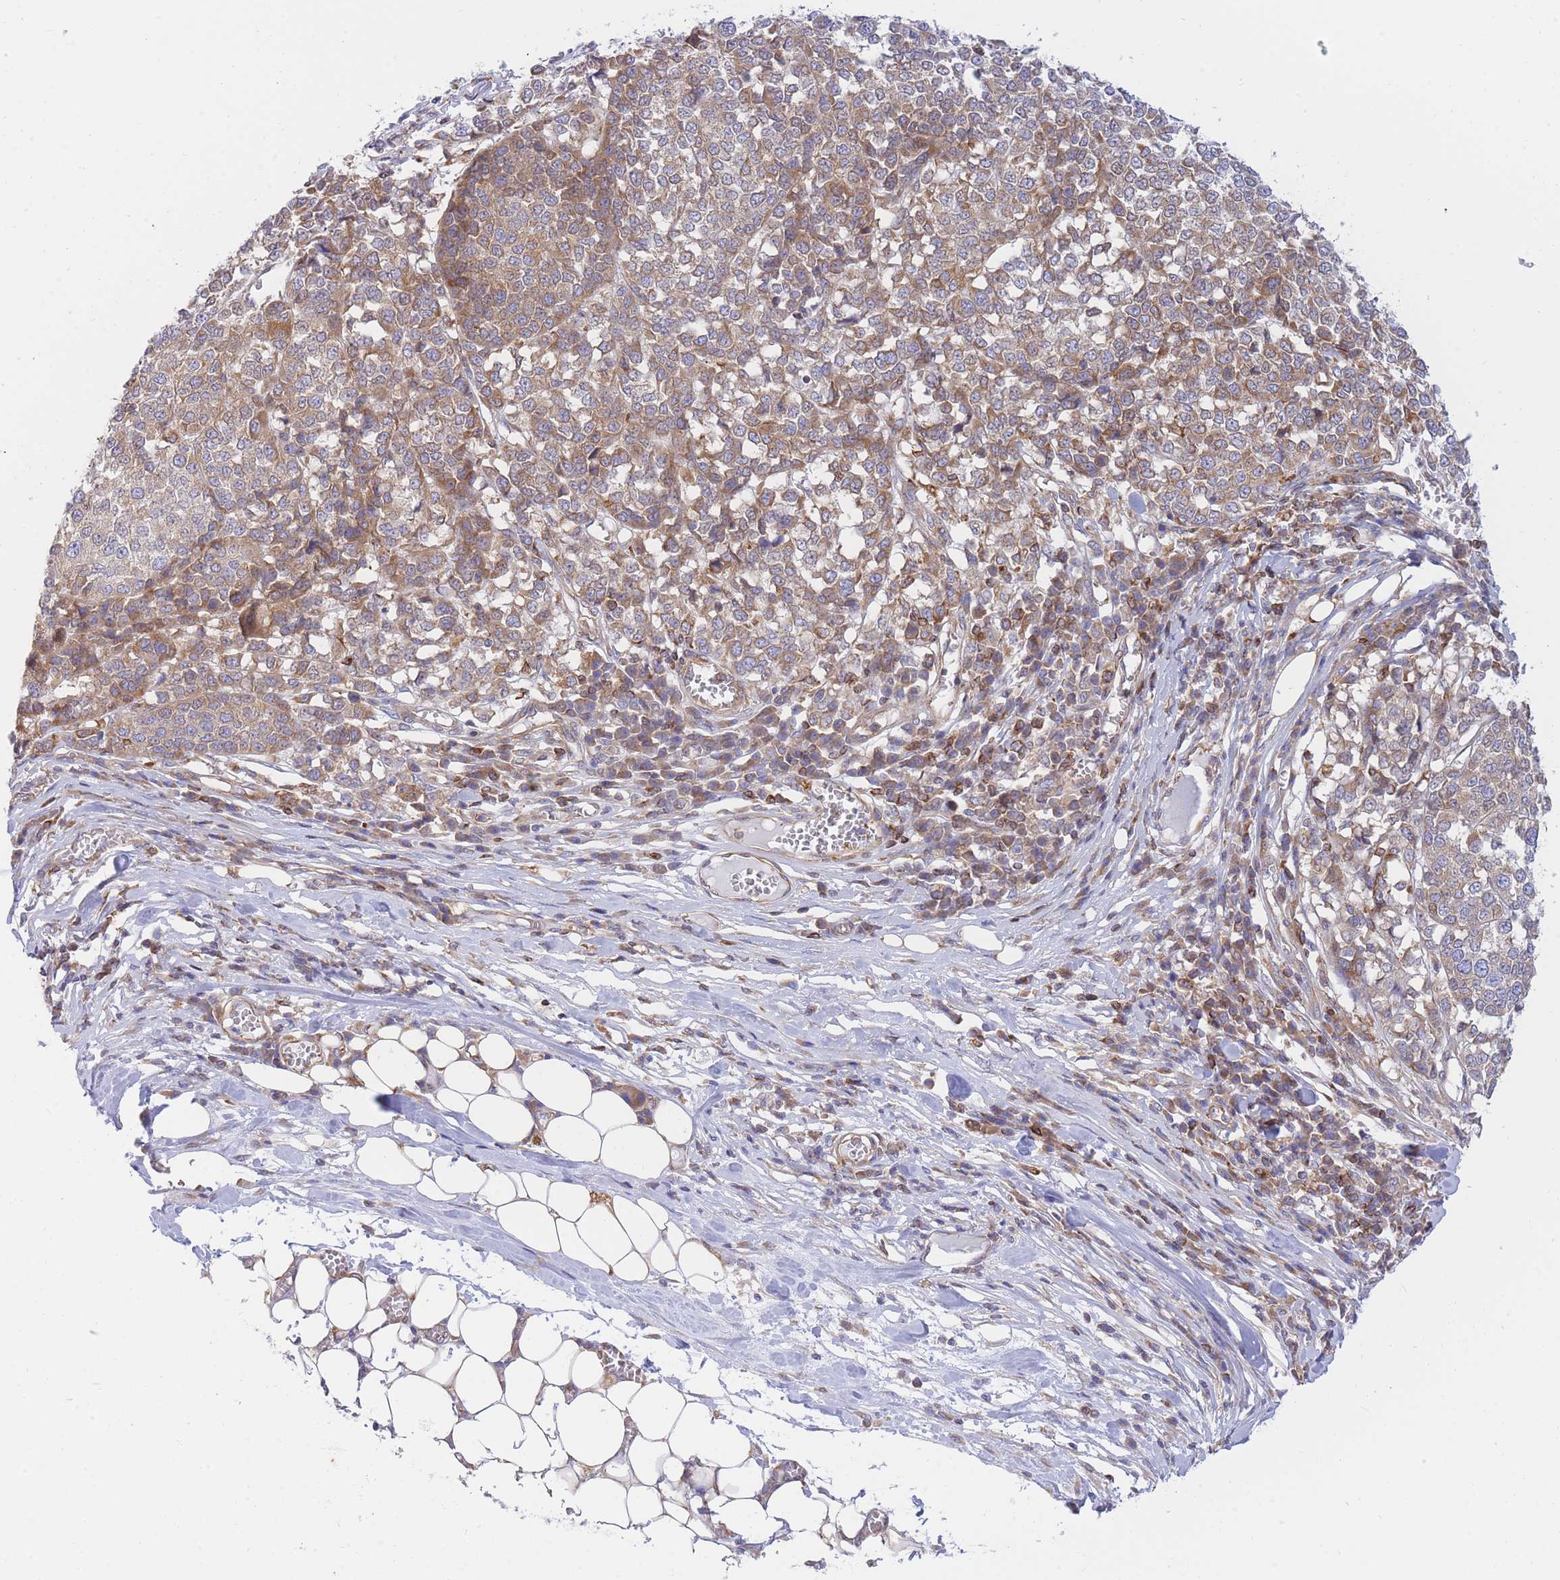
{"staining": {"intensity": "moderate", "quantity": ">75%", "location": "cytoplasmic/membranous"}, "tissue": "melanoma", "cell_type": "Tumor cells", "image_type": "cancer", "snomed": [{"axis": "morphology", "description": "Malignant melanoma, Metastatic site"}, {"axis": "topography", "description": "Lymph node"}], "caption": "A micrograph of human melanoma stained for a protein shows moderate cytoplasmic/membranous brown staining in tumor cells.", "gene": "REM1", "patient": {"sex": "male", "age": 44}}